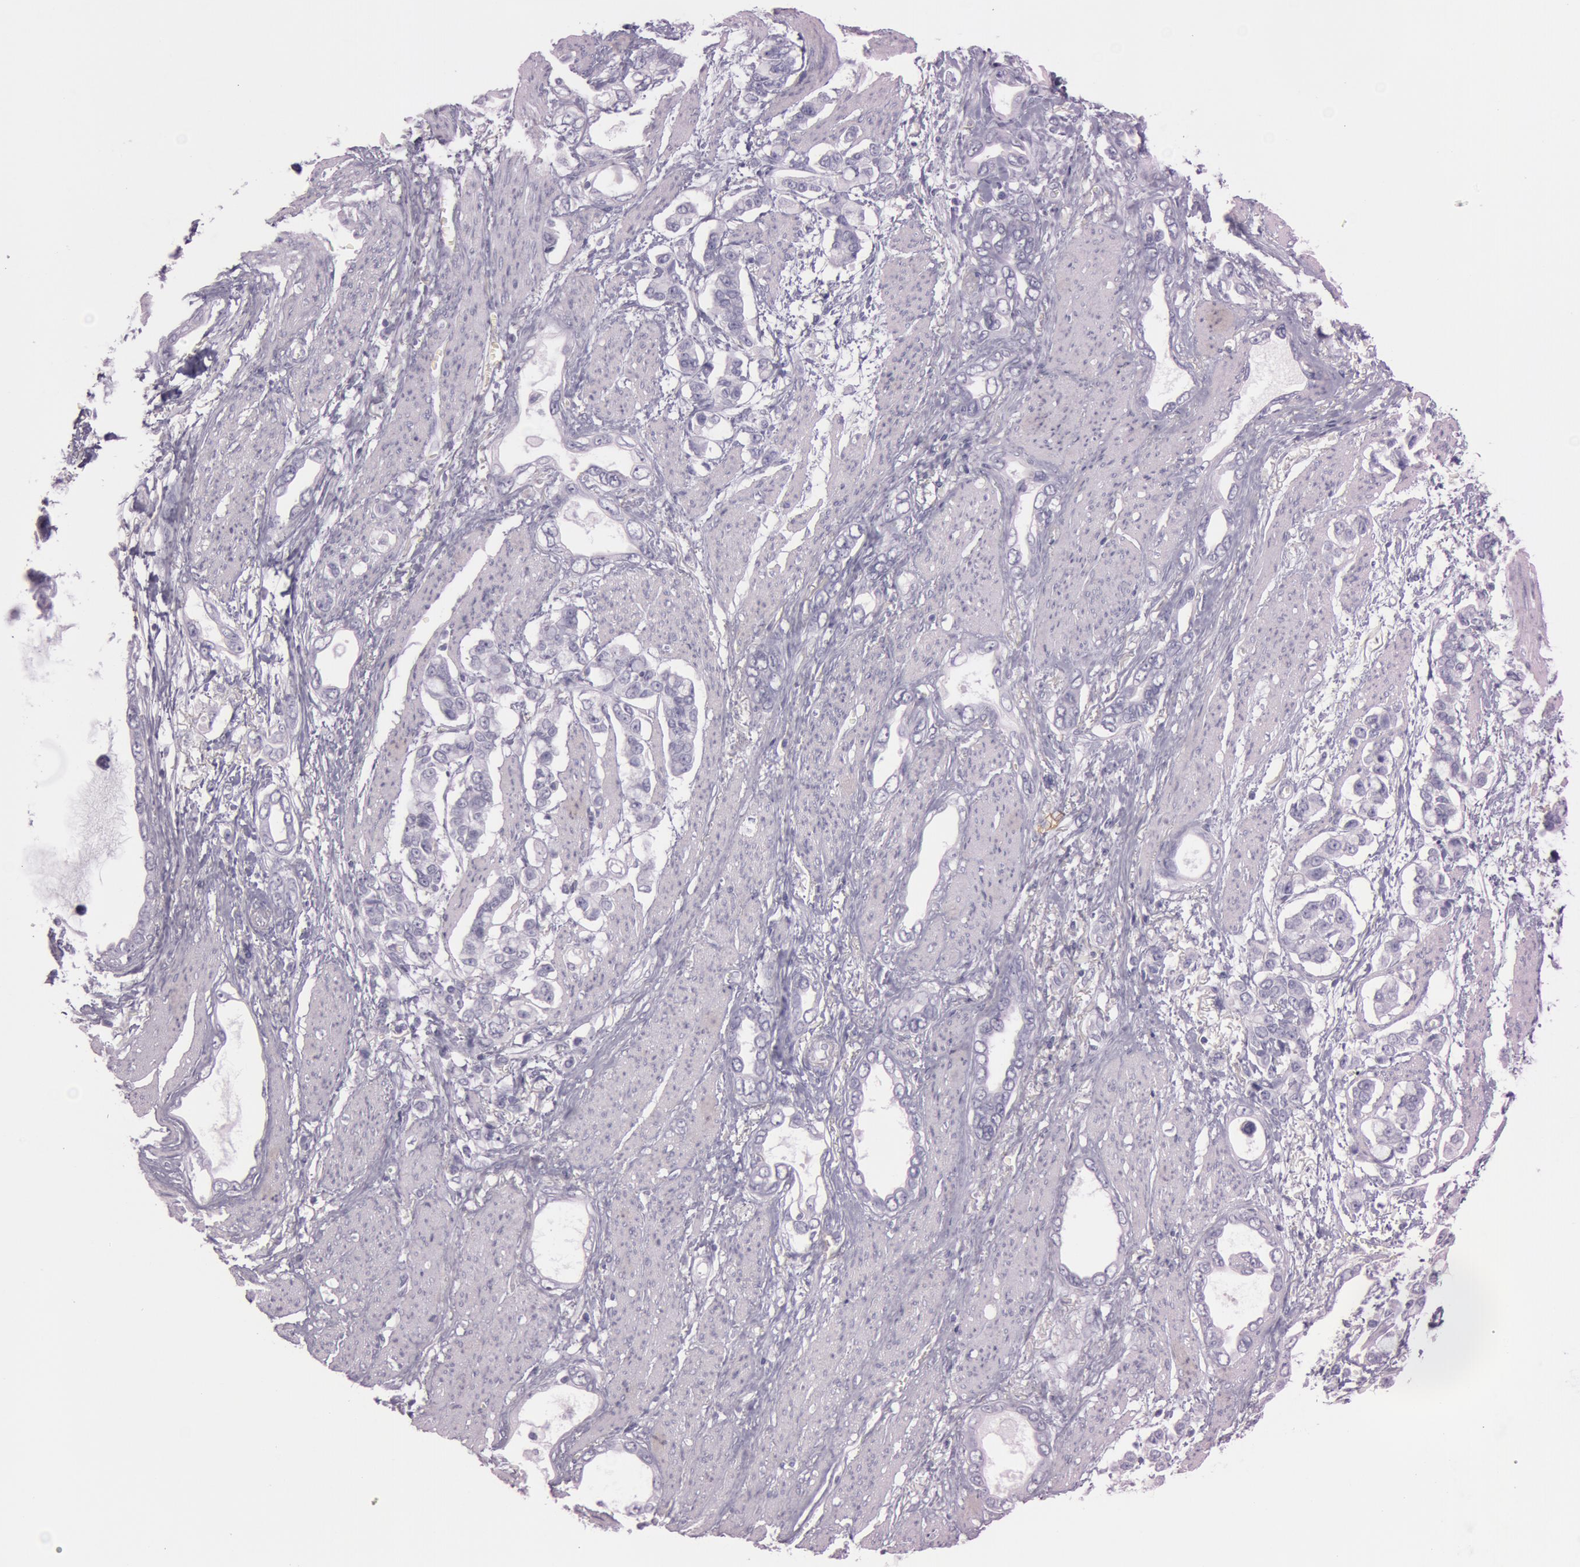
{"staining": {"intensity": "negative", "quantity": "none", "location": "none"}, "tissue": "stomach cancer", "cell_type": "Tumor cells", "image_type": "cancer", "snomed": [{"axis": "morphology", "description": "Adenocarcinoma, NOS"}, {"axis": "topography", "description": "Stomach"}], "caption": "Photomicrograph shows no significant protein expression in tumor cells of stomach cancer (adenocarcinoma).", "gene": "FOLH1", "patient": {"sex": "male", "age": 78}}